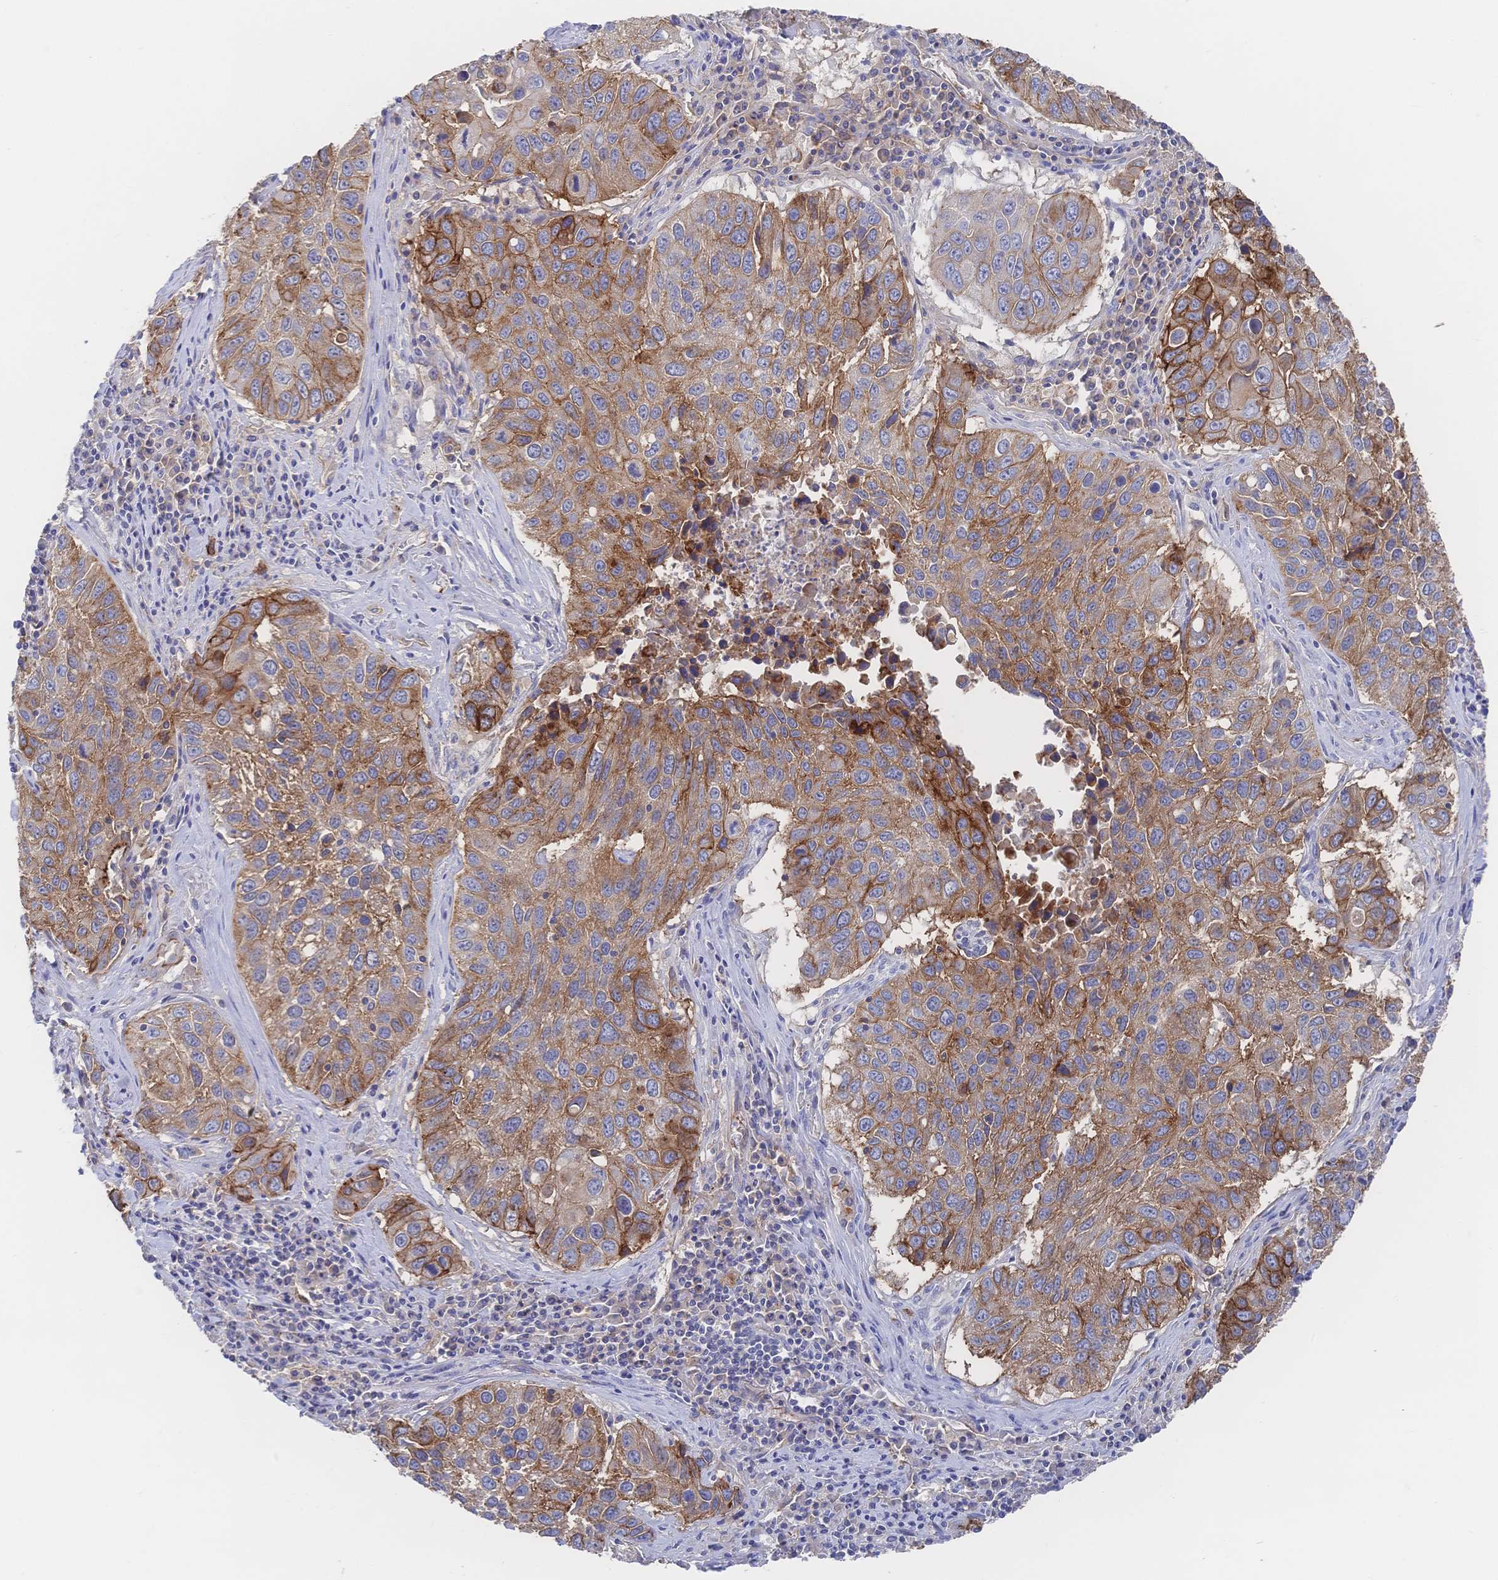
{"staining": {"intensity": "moderate", "quantity": ">75%", "location": "cytoplasmic/membranous"}, "tissue": "lung cancer", "cell_type": "Tumor cells", "image_type": "cancer", "snomed": [{"axis": "morphology", "description": "Squamous cell carcinoma, NOS"}, {"axis": "topography", "description": "Lung"}], "caption": "Protein expression analysis of lung cancer exhibits moderate cytoplasmic/membranous expression in about >75% of tumor cells.", "gene": "F11R", "patient": {"sex": "female", "age": 61}}